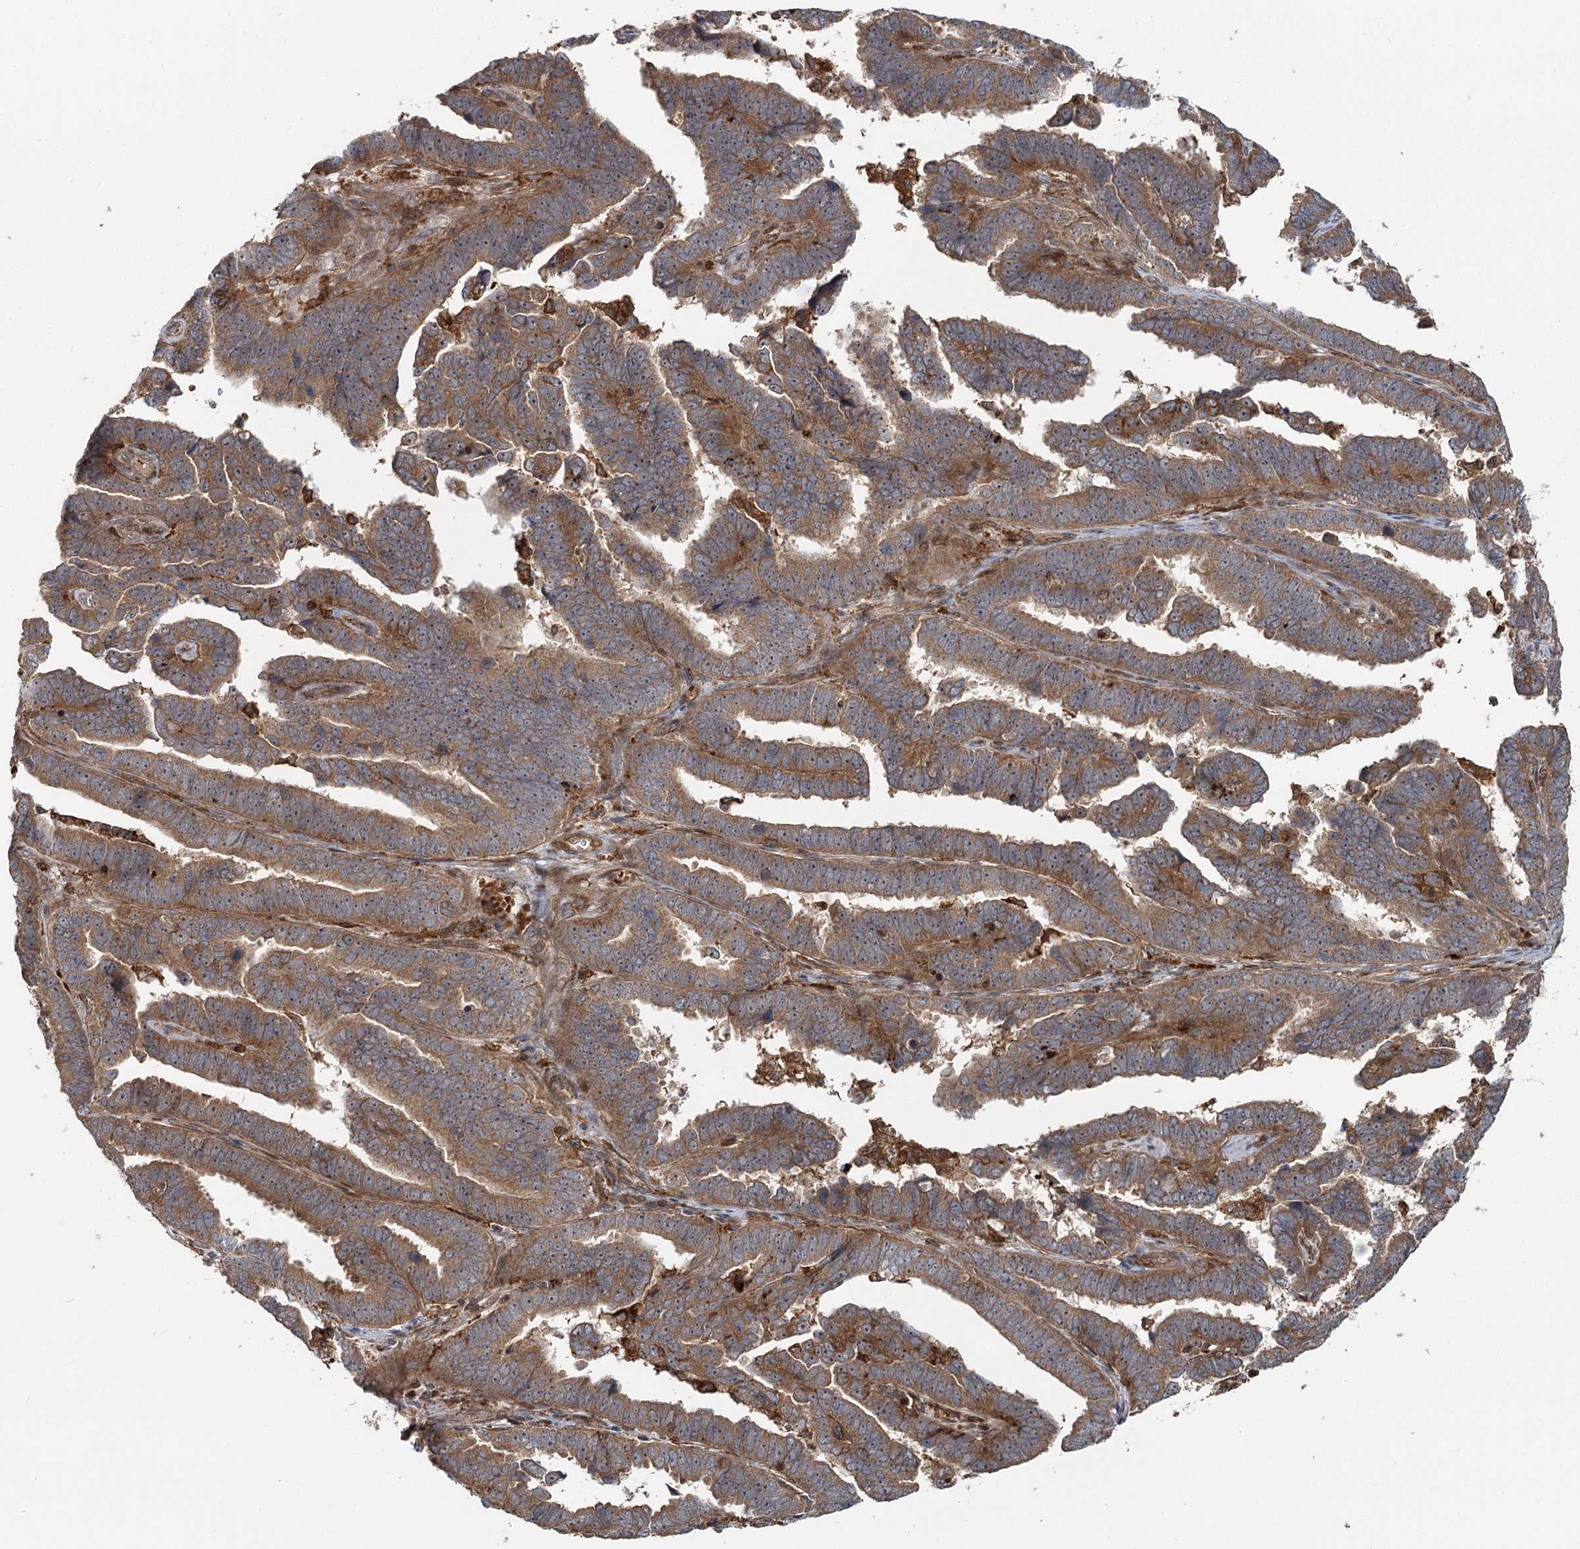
{"staining": {"intensity": "moderate", "quantity": ">75%", "location": "cytoplasmic/membranous"}, "tissue": "endometrial cancer", "cell_type": "Tumor cells", "image_type": "cancer", "snomed": [{"axis": "morphology", "description": "Adenocarcinoma, NOS"}, {"axis": "topography", "description": "Endometrium"}], "caption": "Immunohistochemistry image of neoplastic tissue: endometrial cancer stained using immunohistochemistry (IHC) reveals medium levels of moderate protein expression localized specifically in the cytoplasmic/membranous of tumor cells, appearing as a cytoplasmic/membranous brown color.", "gene": "RNF111", "patient": {"sex": "female", "age": 75}}